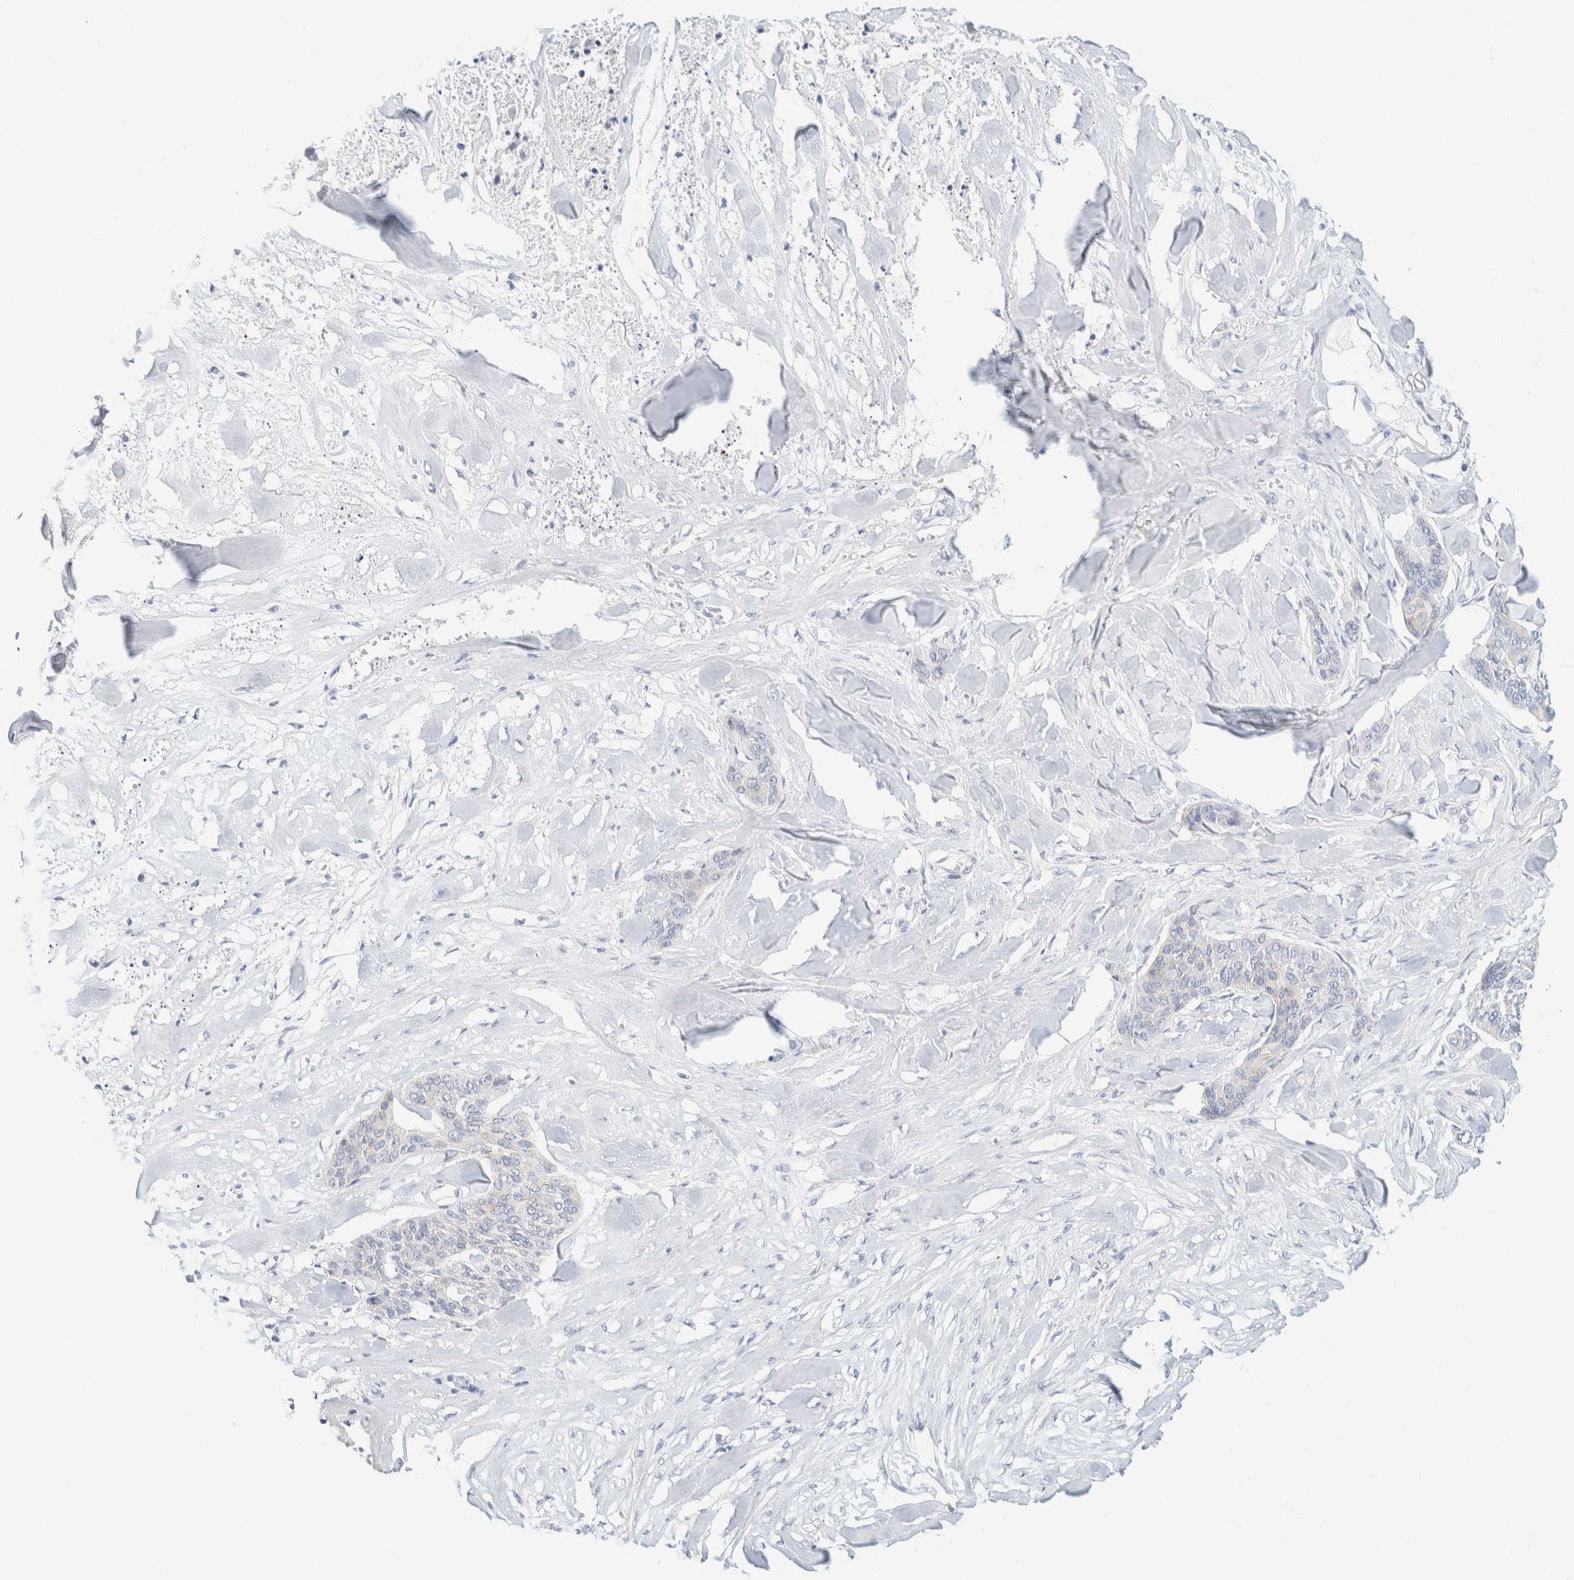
{"staining": {"intensity": "negative", "quantity": "none", "location": "none"}, "tissue": "skin cancer", "cell_type": "Tumor cells", "image_type": "cancer", "snomed": [{"axis": "morphology", "description": "Basal cell carcinoma"}, {"axis": "topography", "description": "Skin"}], "caption": "This is a photomicrograph of immunohistochemistry staining of skin cancer, which shows no staining in tumor cells.", "gene": "KRT20", "patient": {"sex": "female", "age": 64}}